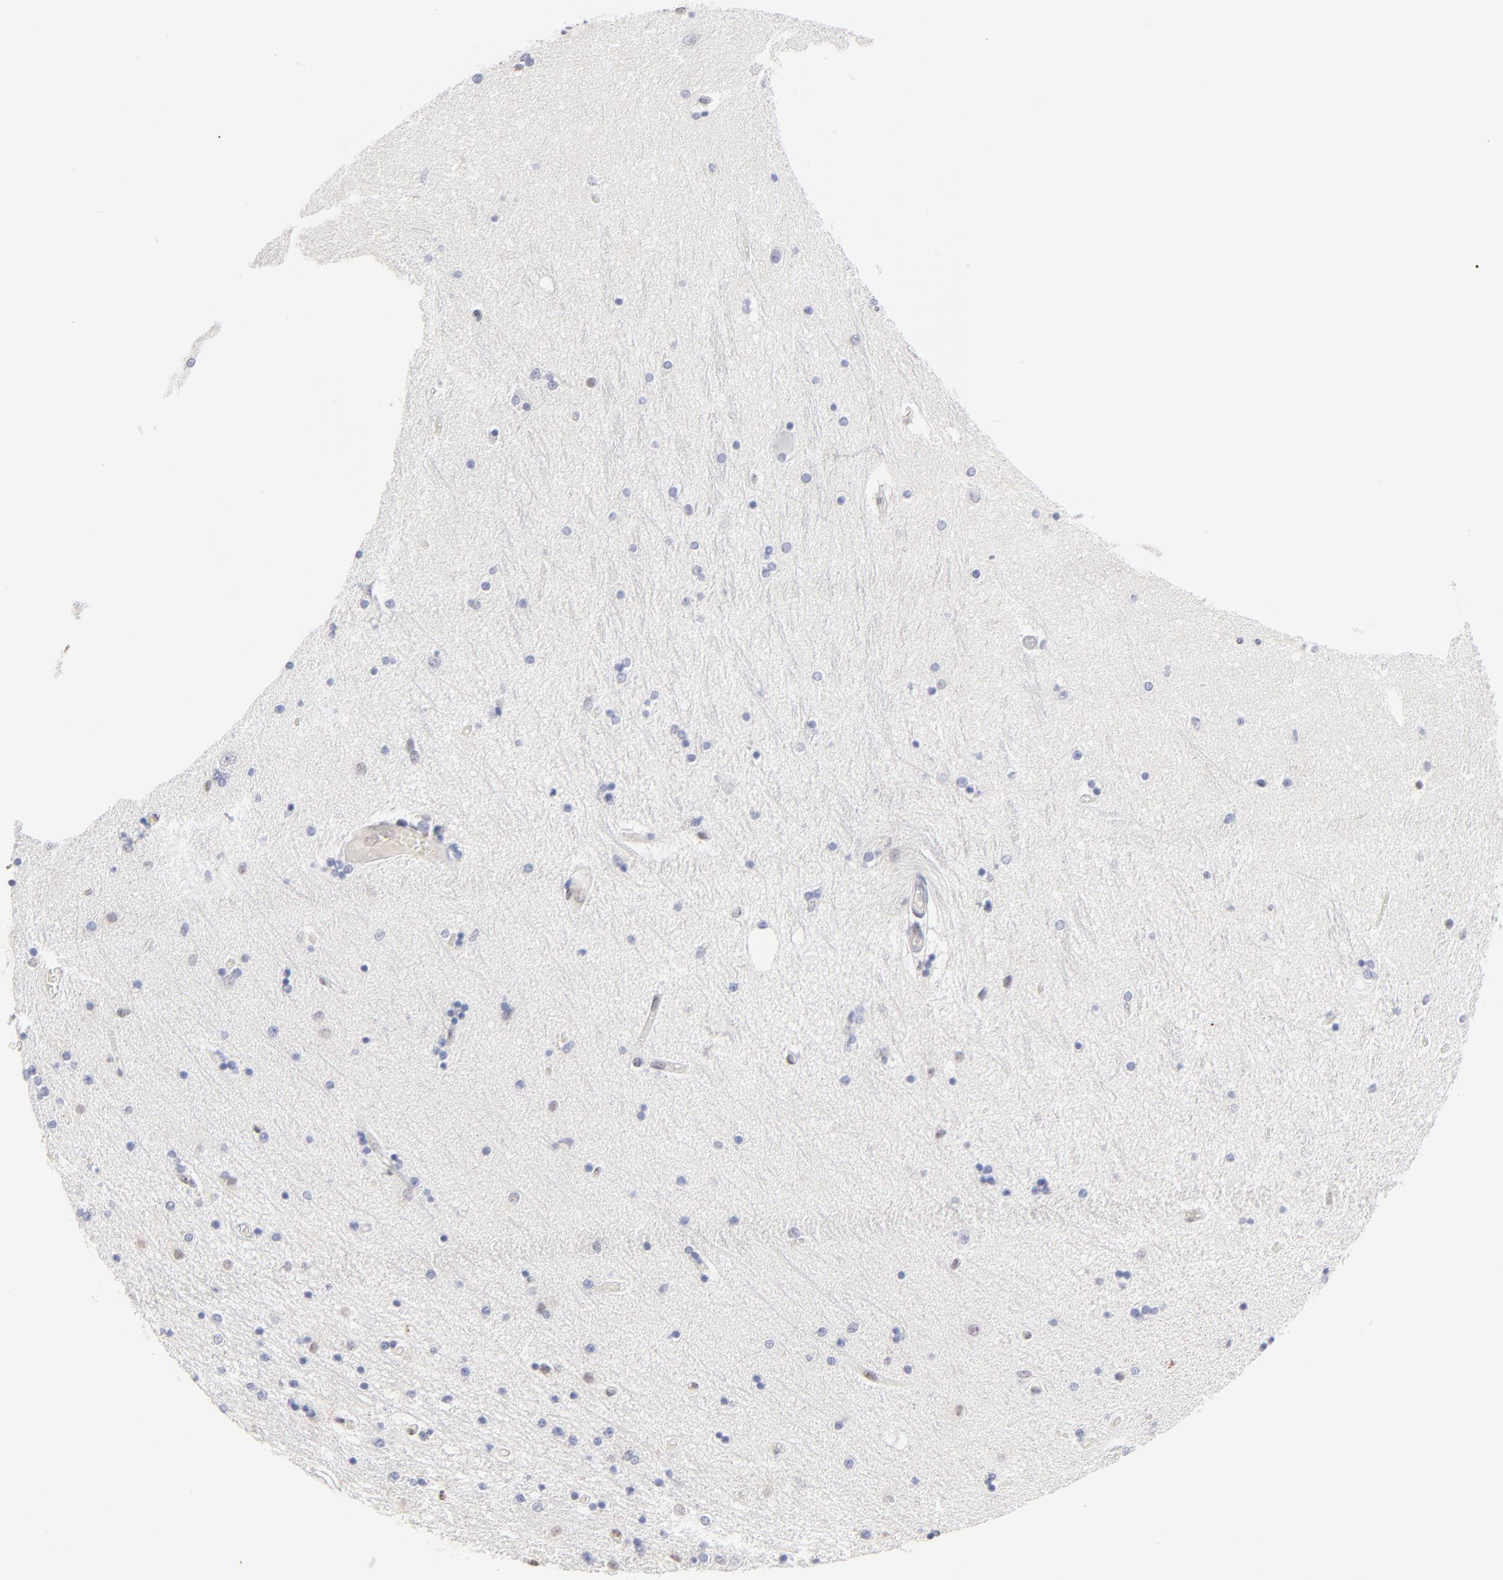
{"staining": {"intensity": "moderate", "quantity": "<25%", "location": "nuclear"}, "tissue": "hippocampus", "cell_type": "Glial cells", "image_type": "normal", "snomed": [{"axis": "morphology", "description": "Normal tissue, NOS"}, {"axis": "topography", "description": "Hippocampus"}], "caption": "A brown stain shows moderate nuclear expression of a protein in glial cells of benign human hippocampus. (Brightfield microscopy of DAB IHC at high magnification).", "gene": "STAT3", "patient": {"sex": "female", "age": 54}}